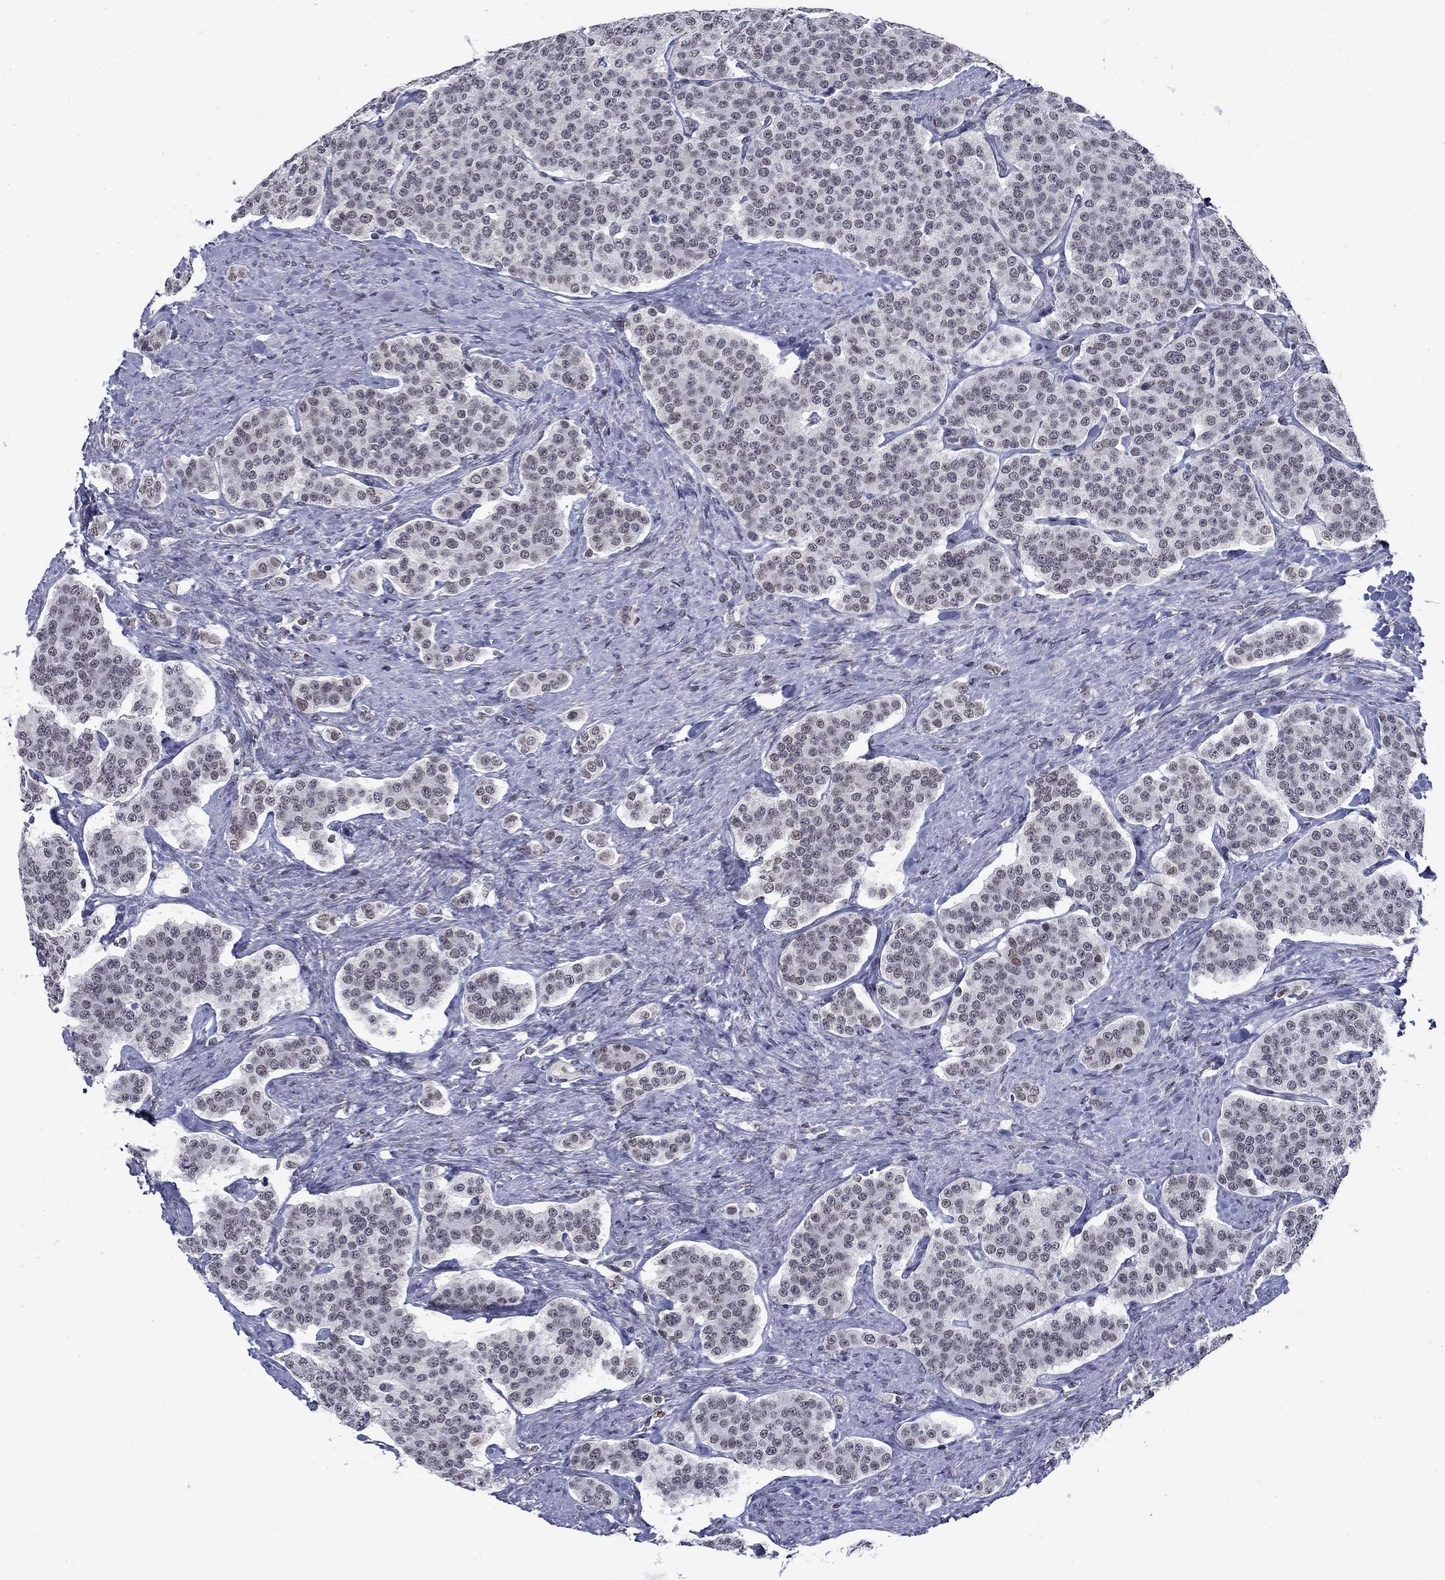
{"staining": {"intensity": "weak", "quantity": "<25%", "location": "nuclear"}, "tissue": "carcinoid", "cell_type": "Tumor cells", "image_type": "cancer", "snomed": [{"axis": "morphology", "description": "Carcinoid, malignant, NOS"}, {"axis": "topography", "description": "Small intestine"}], "caption": "Image shows no significant protein staining in tumor cells of carcinoid.", "gene": "TOR1AIP1", "patient": {"sex": "female", "age": 58}}